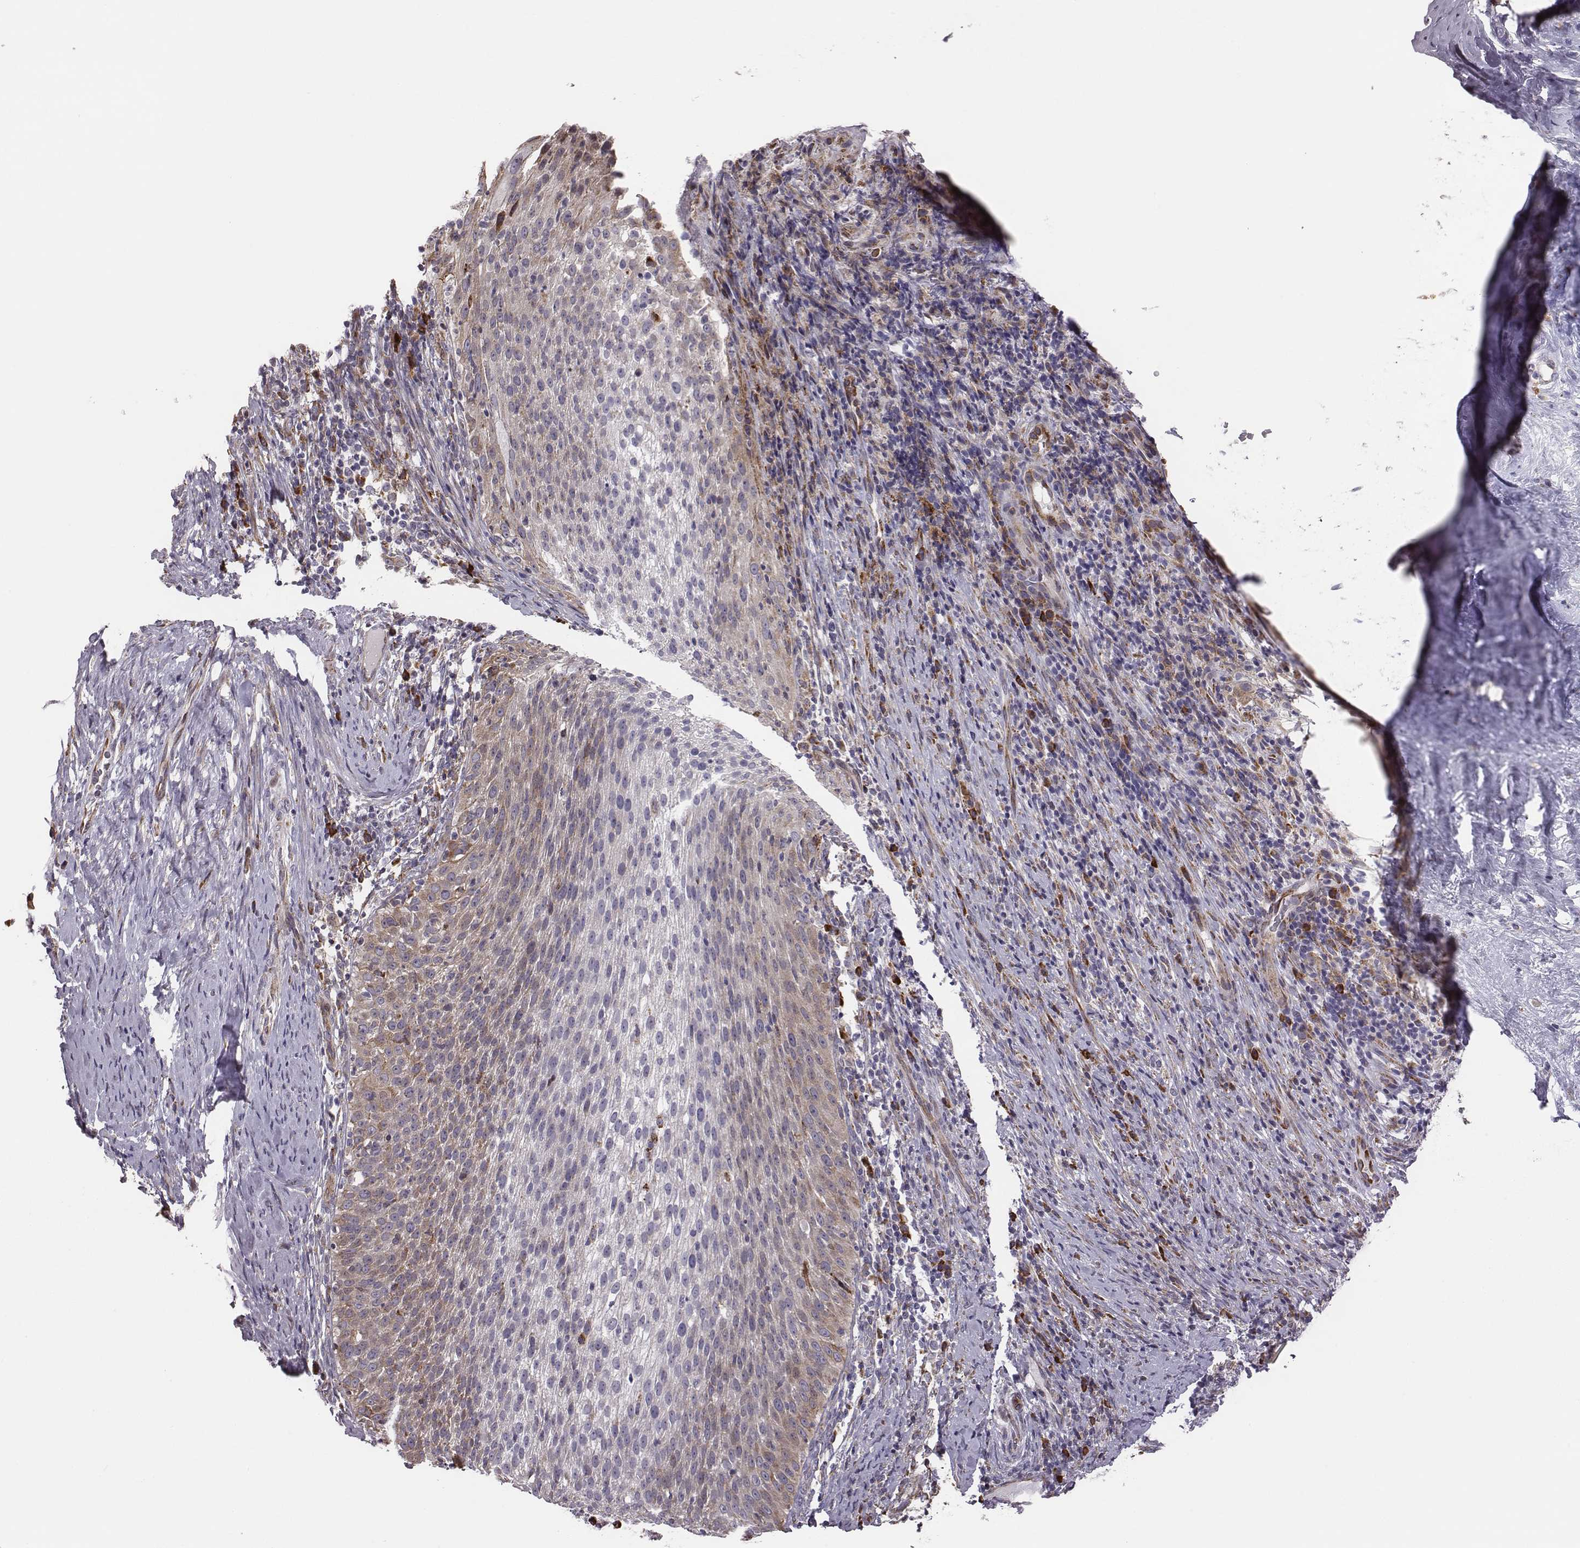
{"staining": {"intensity": "moderate", "quantity": "25%-75%", "location": "cytoplasmic/membranous"}, "tissue": "cervical cancer", "cell_type": "Tumor cells", "image_type": "cancer", "snomed": [{"axis": "morphology", "description": "Squamous cell carcinoma, NOS"}, {"axis": "topography", "description": "Cervix"}], "caption": "Approximately 25%-75% of tumor cells in human cervical squamous cell carcinoma reveal moderate cytoplasmic/membranous protein positivity as visualized by brown immunohistochemical staining.", "gene": "SELENOI", "patient": {"sex": "female", "age": 51}}